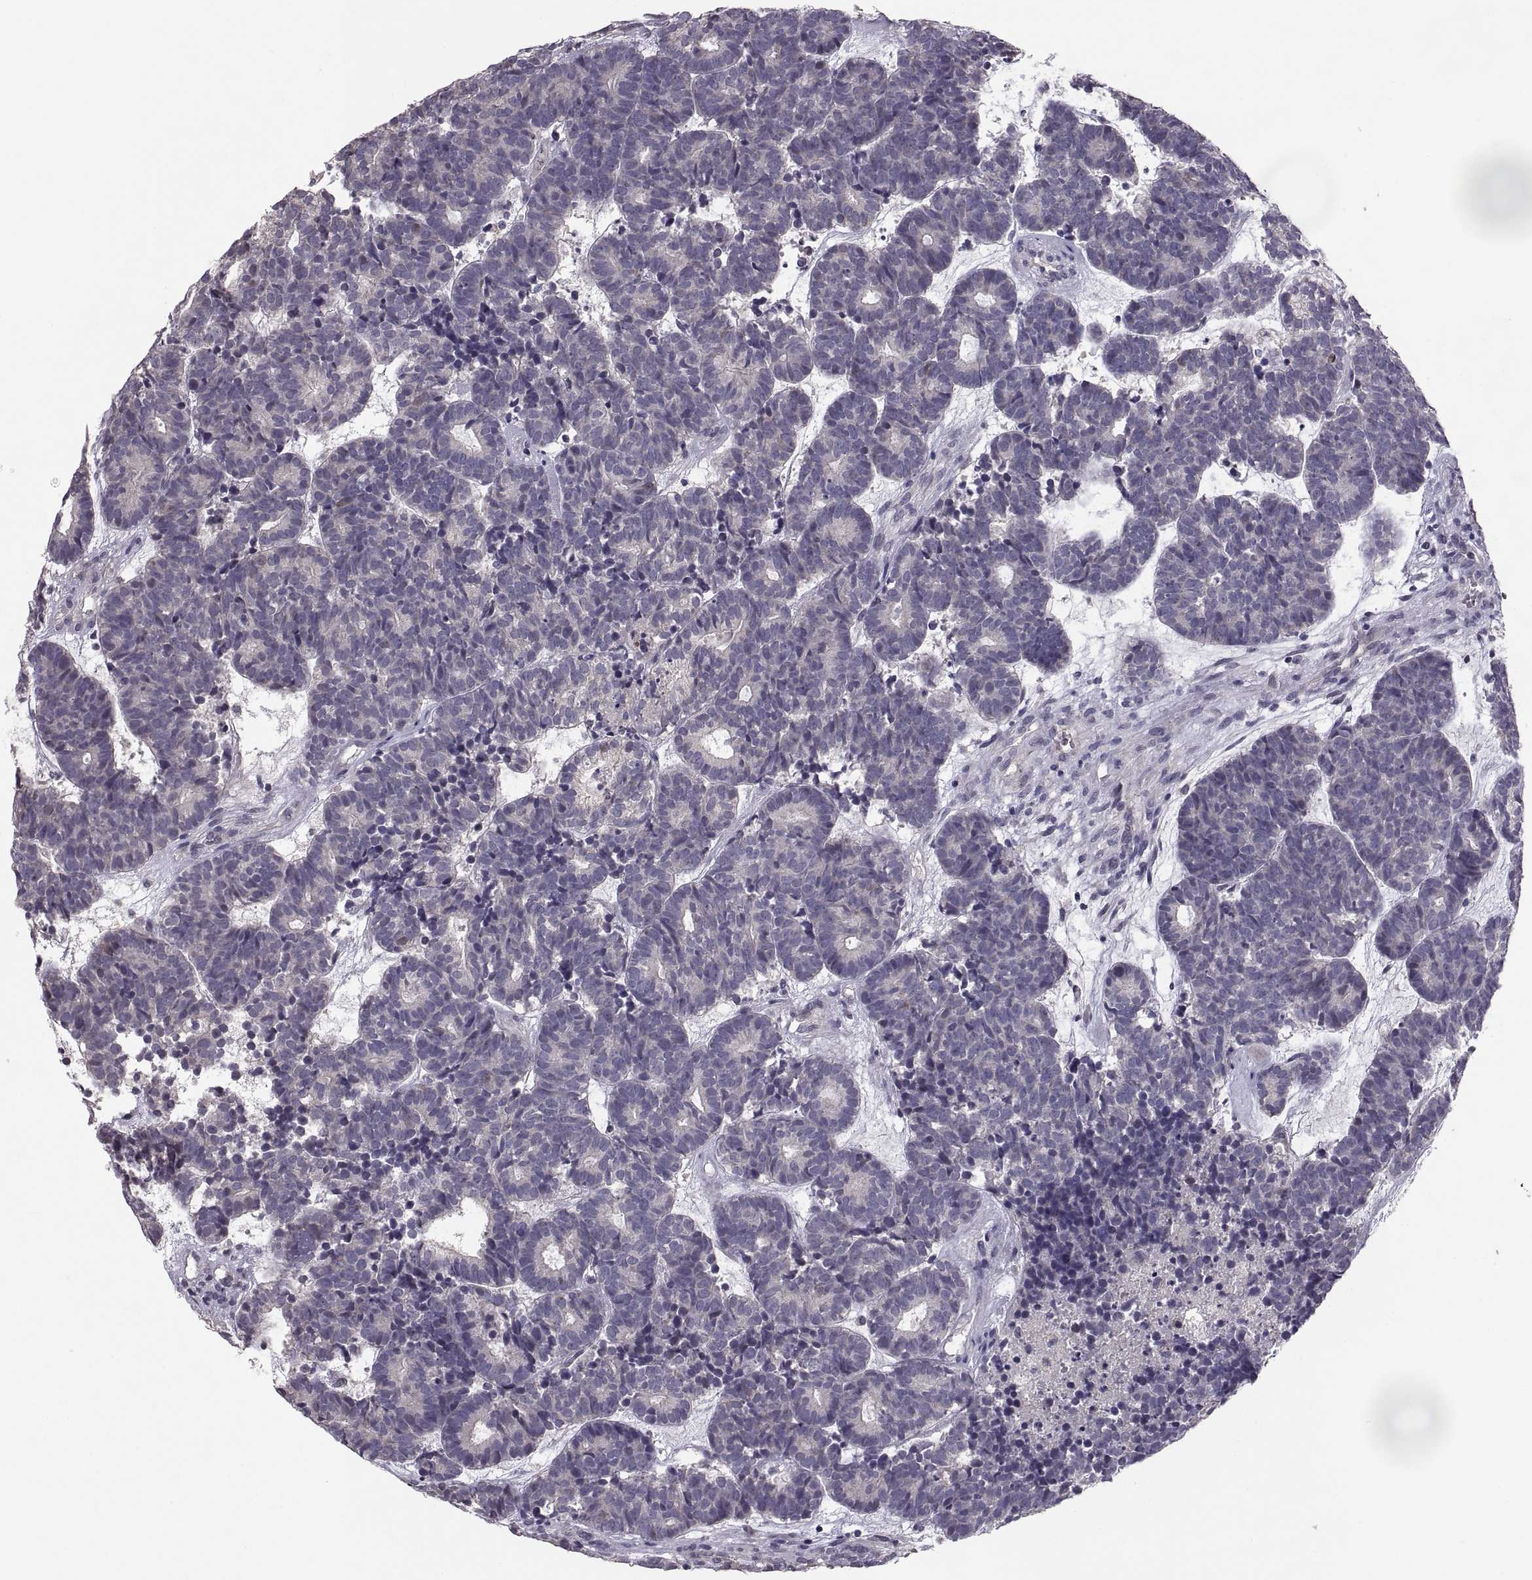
{"staining": {"intensity": "negative", "quantity": "none", "location": "none"}, "tissue": "head and neck cancer", "cell_type": "Tumor cells", "image_type": "cancer", "snomed": [{"axis": "morphology", "description": "Adenocarcinoma, NOS"}, {"axis": "topography", "description": "Head-Neck"}], "caption": "A high-resolution photomicrograph shows immunohistochemistry staining of adenocarcinoma (head and neck), which reveals no significant staining in tumor cells. Brightfield microscopy of immunohistochemistry (IHC) stained with DAB (brown) and hematoxylin (blue), captured at high magnification.", "gene": "PAX2", "patient": {"sex": "female", "age": 81}}